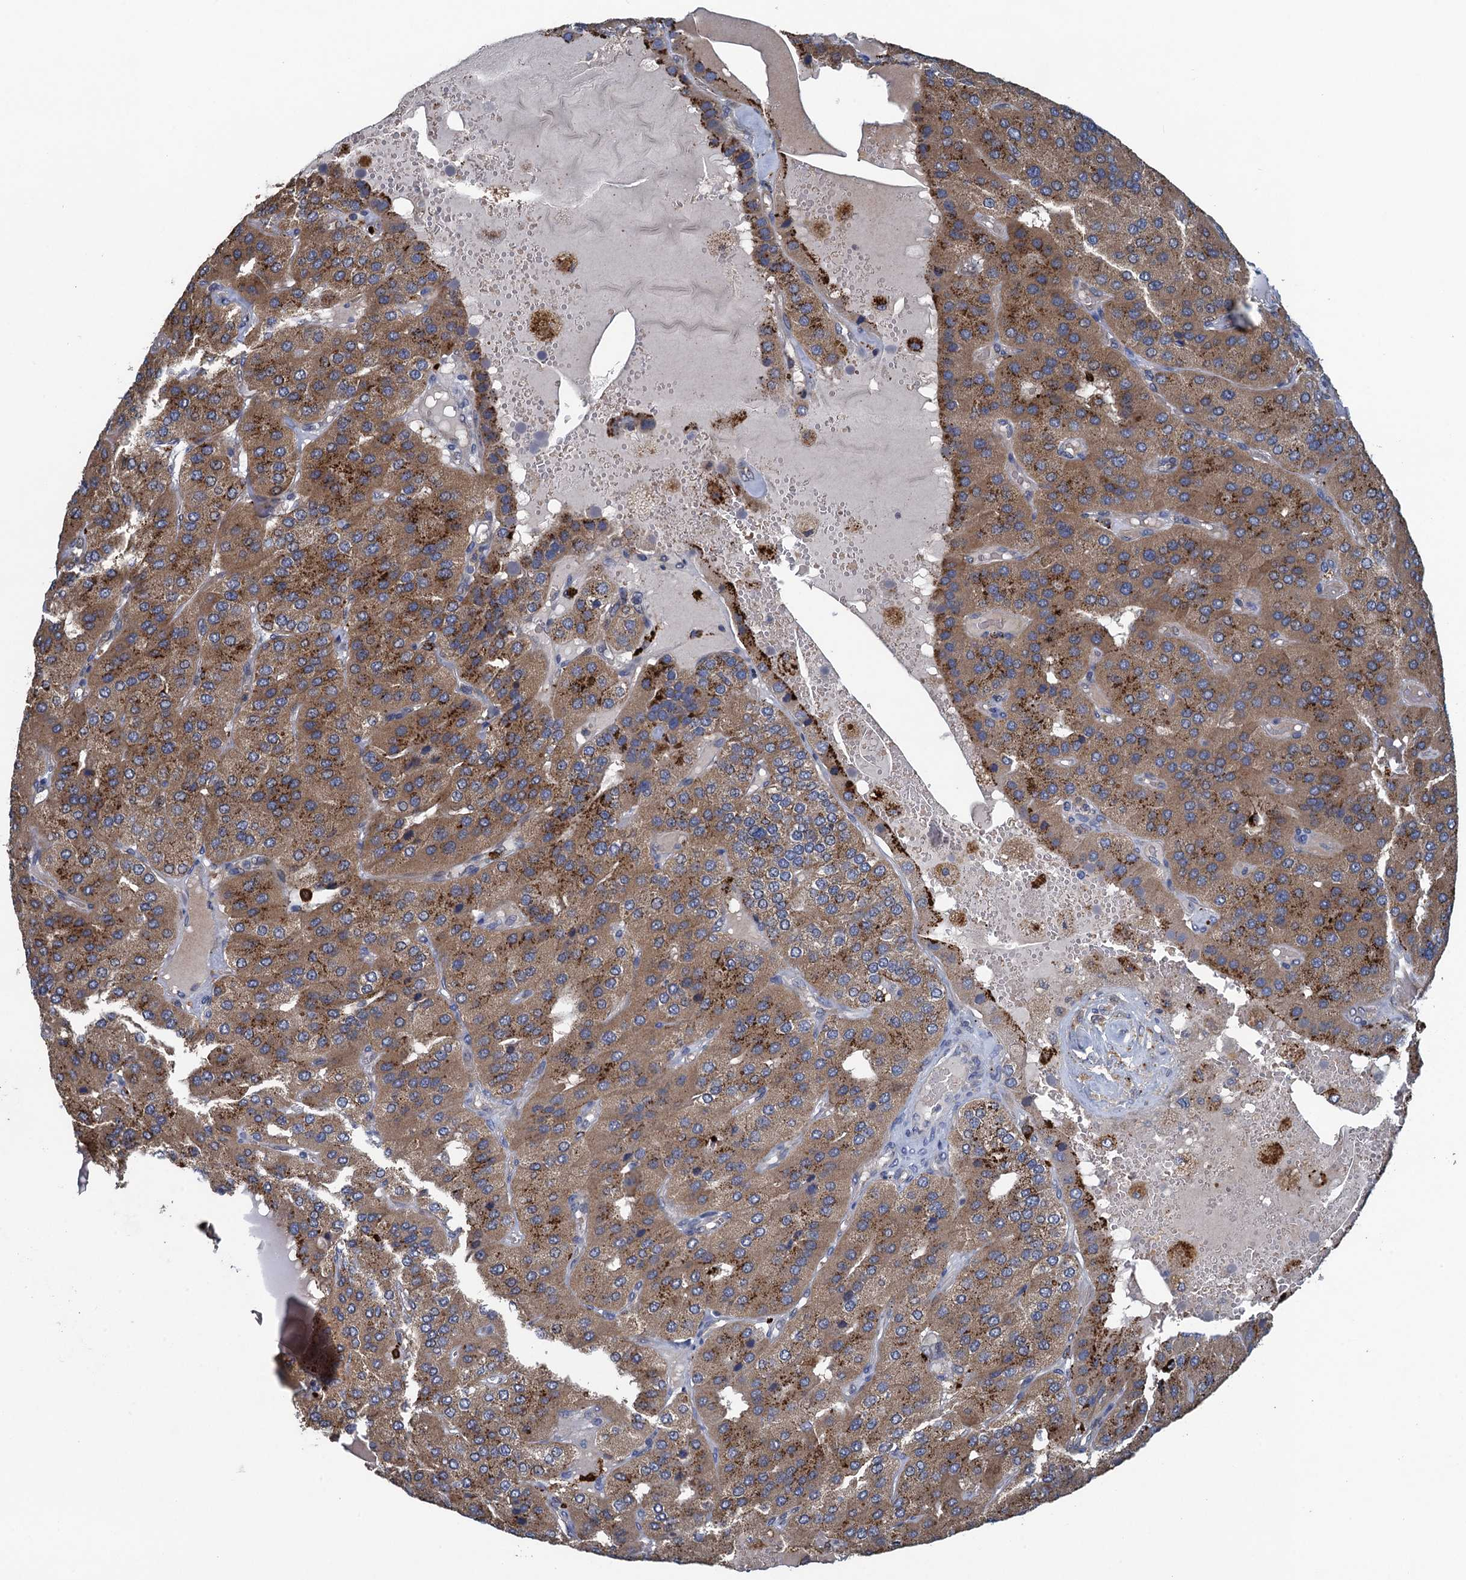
{"staining": {"intensity": "moderate", "quantity": ">75%", "location": "cytoplasmic/membranous"}, "tissue": "parathyroid gland", "cell_type": "Glandular cells", "image_type": "normal", "snomed": [{"axis": "morphology", "description": "Normal tissue, NOS"}, {"axis": "morphology", "description": "Adenoma, NOS"}, {"axis": "topography", "description": "Parathyroid gland"}], "caption": "The photomicrograph exhibits staining of normal parathyroid gland, revealing moderate cytoplasmic/membranous protein expression (brown color) within glandular cells.", "gene": "KBTBD8", "patient": {"sex": "female", "age": 86}}